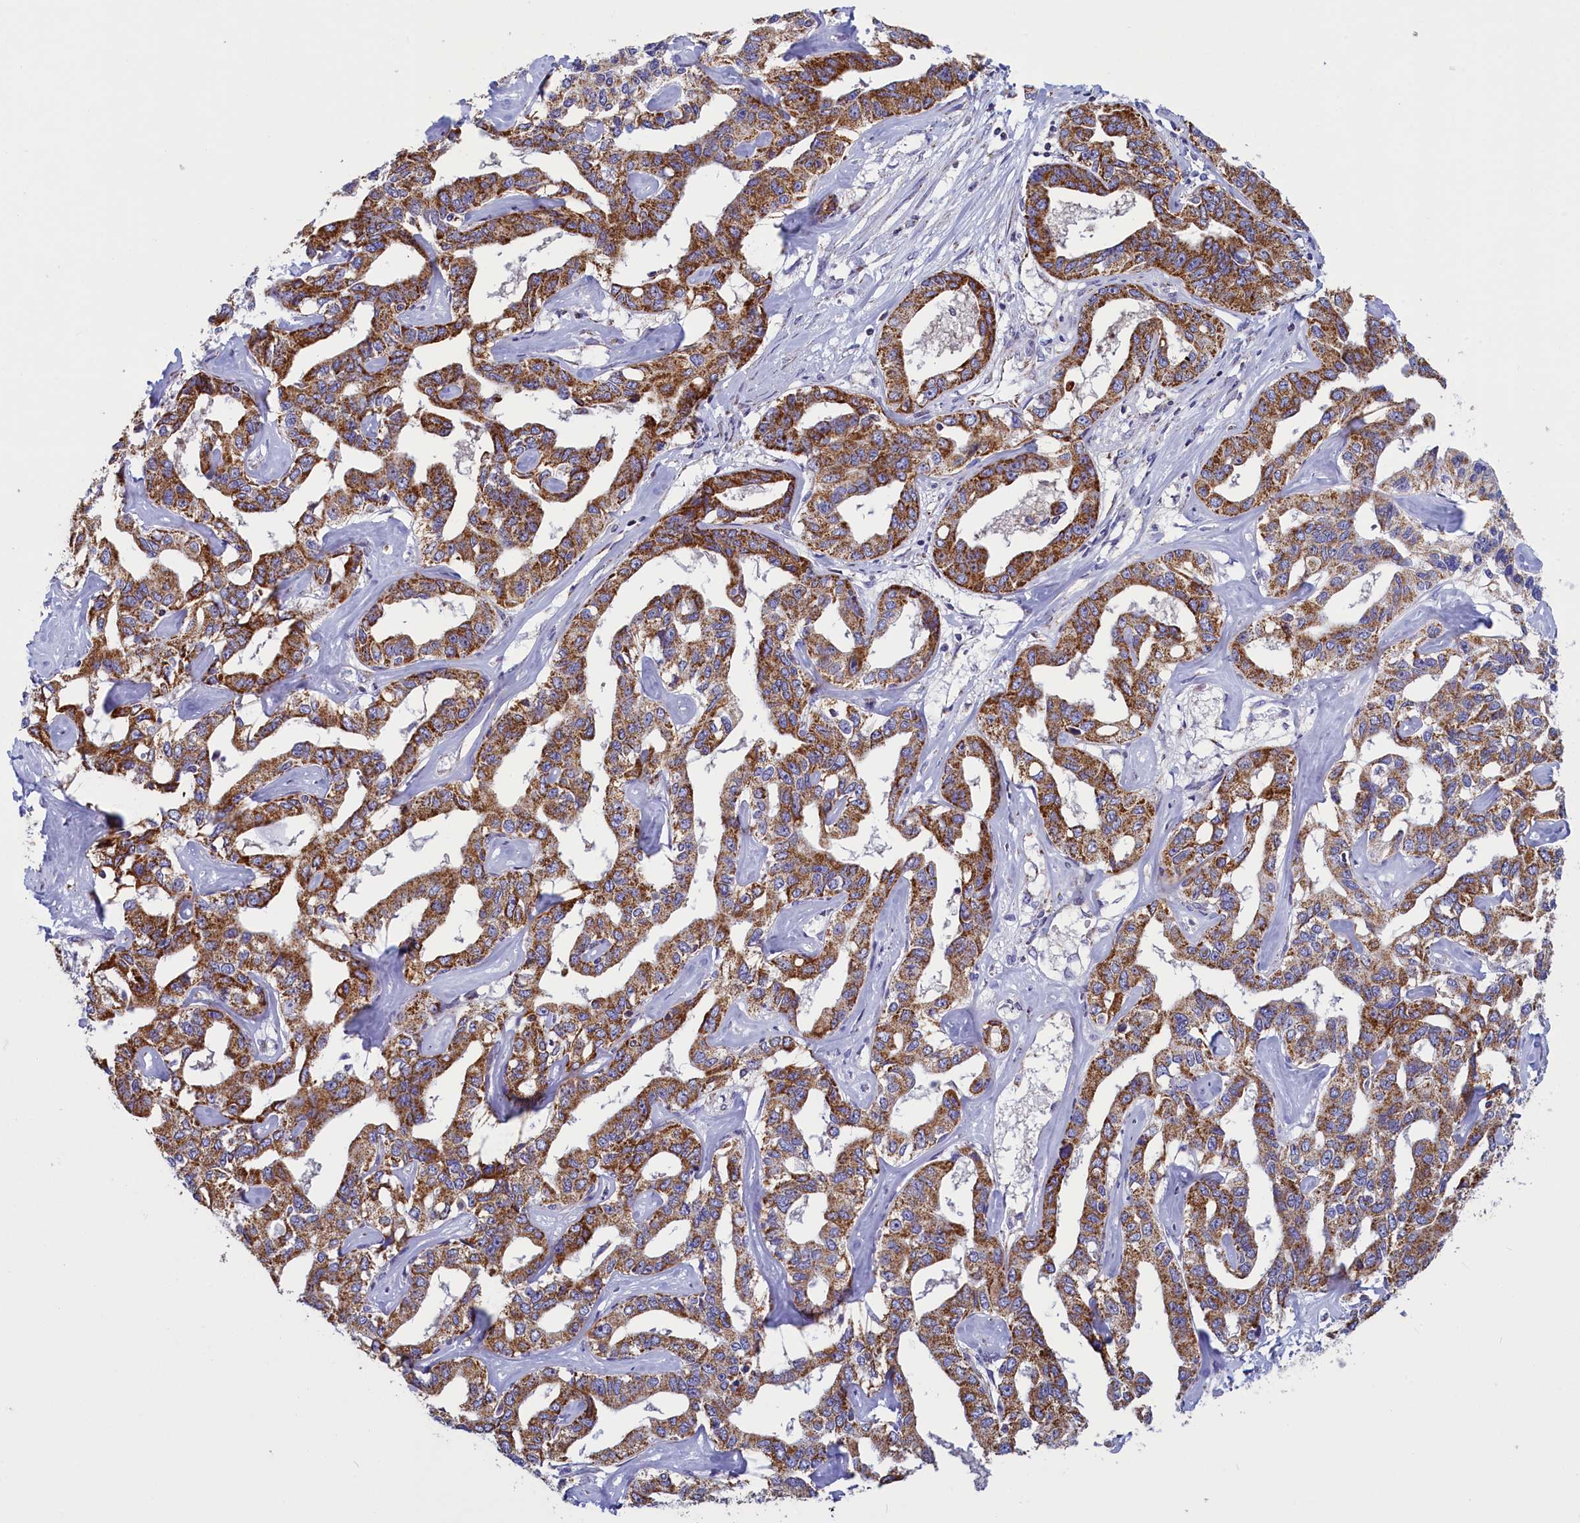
{"staining": {"intensity": "moderate", "quantity": ">75%", "location": "cytoplasmic/membranous"}, "tissue": "liver cancer", "cell_type": "Tumor cells", "image_type": "cancer", "snomed": [{"axis": "morphology", "description": "Cholangiocarcinoma"}, {"axis": "topography", "description": "Liver"}], "caption": "The photomicrograph shows staining of liver cholangiocarcinoma, revealing moderate cytoplasmic/membranous protein positivity (brown color) within tumor cells. Using DAB (3,3'-diaminobenzidine) (brown) and hematoxylin (blue) stains, captured at high magnification using brightfield microscopy.", "gene": "IFT122", "patient": {"sex": "male", "age": 59}}